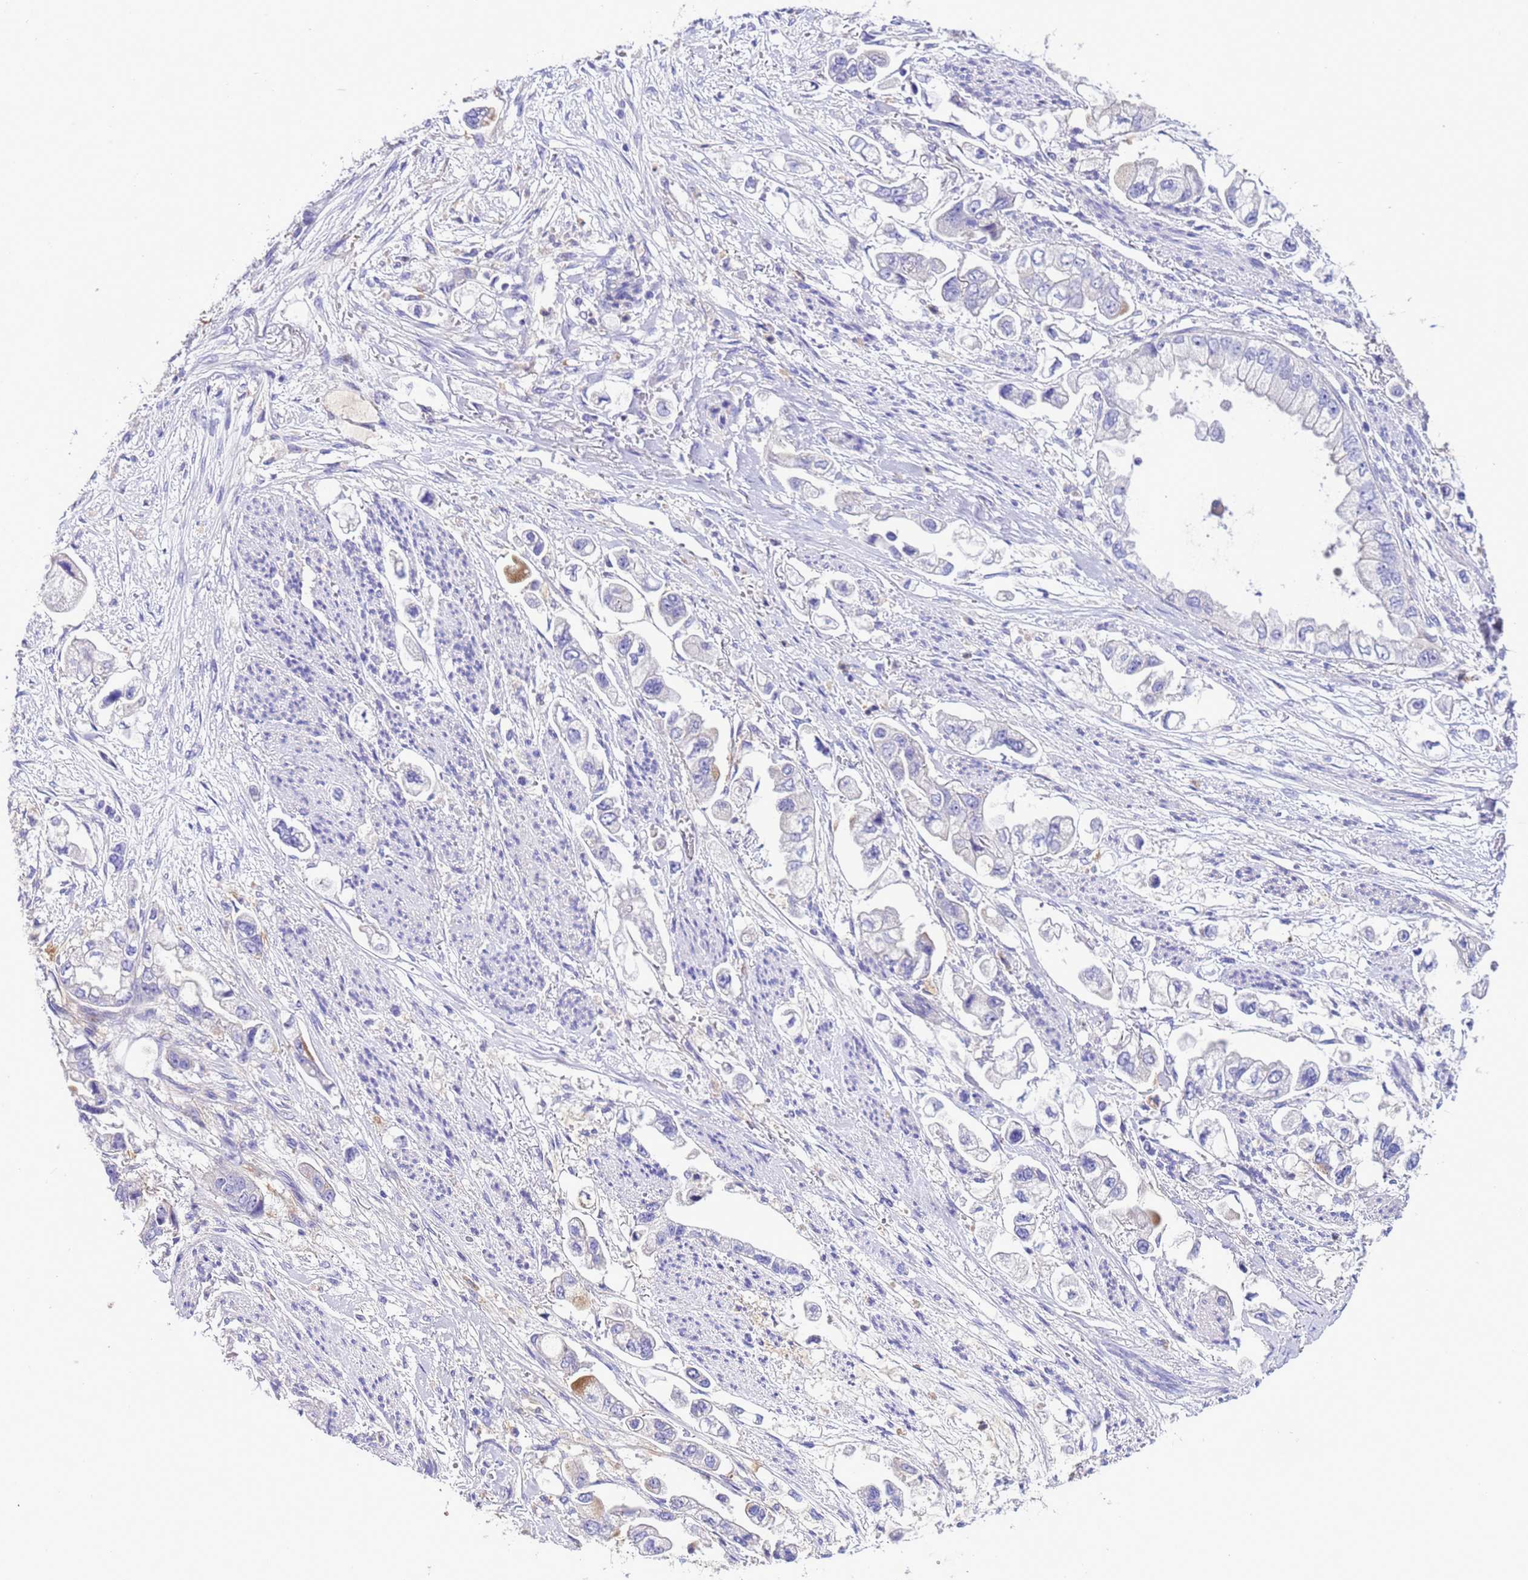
{"staining": {"intensity": "moderate", "quantity": "<25%", "location": "cytoplasmic/membranous"}, "tissue": "stomach cancer", "cell_type": "Tumor cells", "image_type": "cancer", "snomed": [{"axis": "morphology", "description": "Adenocarcinoma, NOS"}, {"axis": "topography", "description": "Stomach"}], "caption": "Tumor cells demonstrate moderate cytoplasmic/membranous staining in approximately <25% of cells in stomach adenocarcinoma.", "gene": "KICS2", "patient": {"sex": "male", "age": 62}}